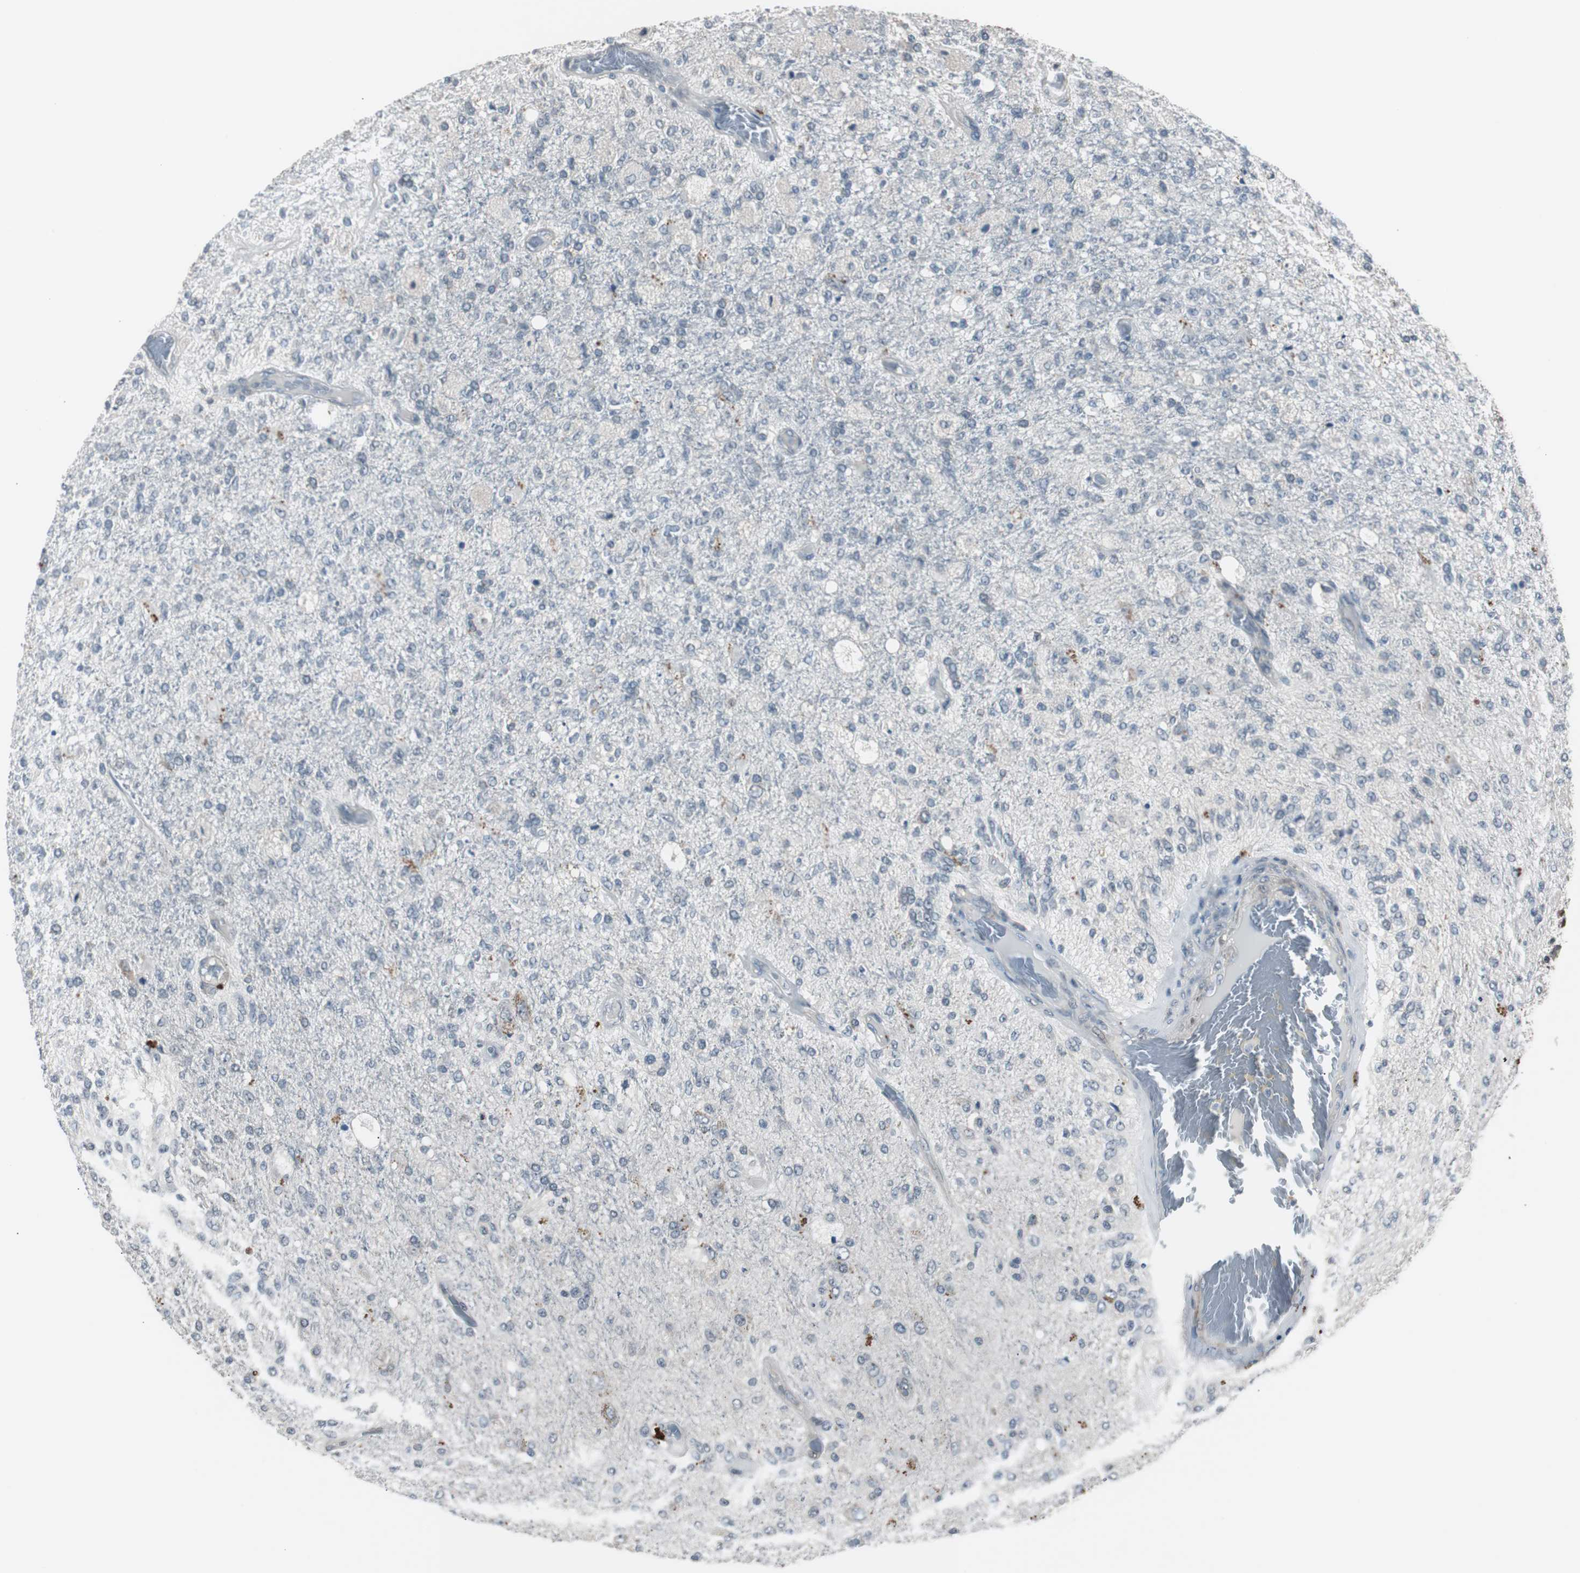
{"staining": {"intensity": "negative", "quantity": "none", "location": "none"}, "tissue": "glioma", "cell_type": "Tumor cells", "image_type": "cancer", "snomed": [{"axis": "morphology", "description": "Normal tissue, NOS"}, {"axis": "morphology", "description": "Glioma, malignant, High grade"}, {"axis": "topography", "description": "Cerebral cortex"}], "caption": "A histopathology image of malignant glioma (high-grade) stained for a protein reveals no brown staining in tumor cells. The staining is performed using DAB (3,3'-diaminobenzidine) brown chromogen with nuclei counter-stained in using hematoxylin.", "gene": "BOLA1", "patient": {"sex": "male", "age": 77}}